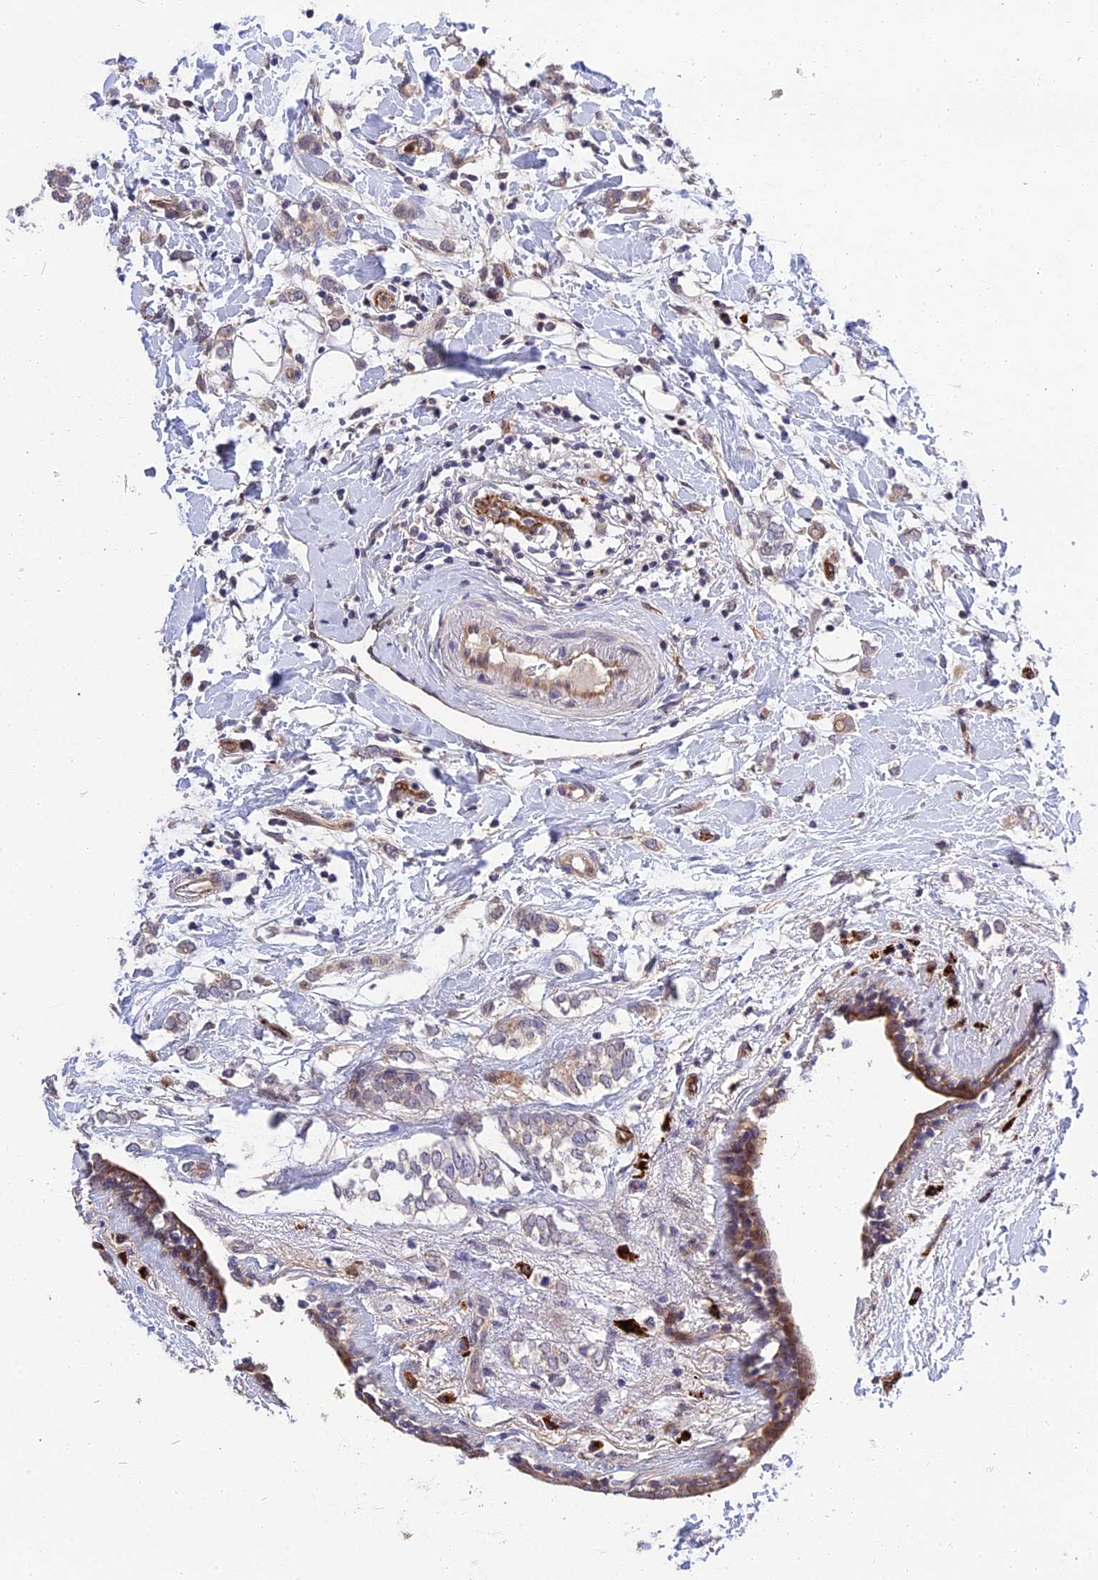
{"staining": {"intensity": "weak", "quantity": "<25%", "location": "cytoplasmic/membranous"}, "tissue": "breast cancer", "cell_type": "Tumor cells", "image_type": "cancer", "snomed": [{"axis": "morphology", "description": "Normal tissue, NOS"}, {"axis": "morphology", "description": "Lobular carcinoma"}, {"axis": "topography", "description": "Breast"}], "caption": "This micrograph is of lobular carcinoma (breast) stained with immunohistochemistry to label a protein in brown with the nuclei are counter-stained blue. There is no staining in tumor cells.", "gene": "MFSD2A", "patient": {"sex": "female", "age": 47}}